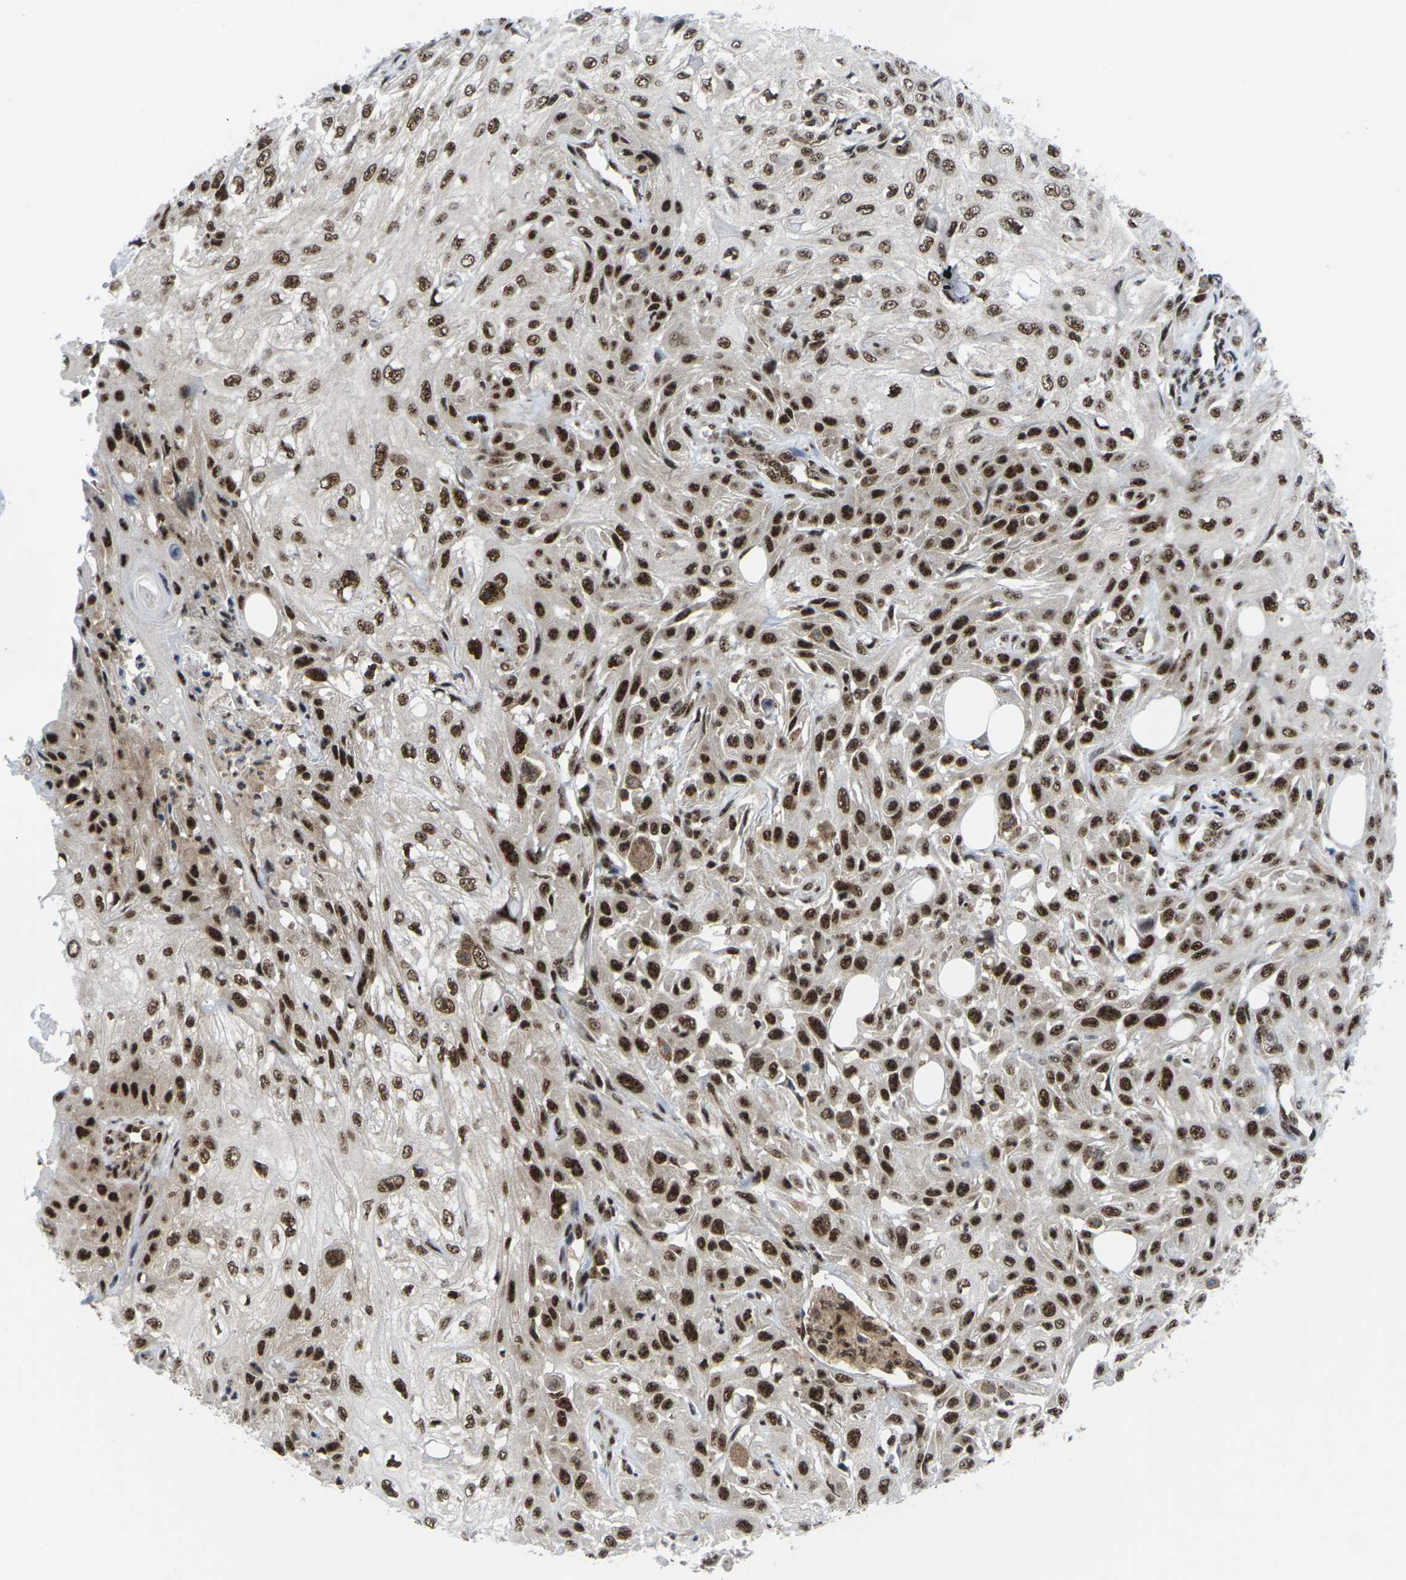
{"staining": {"intensity": "strong", "quantity": ">75%", "location": "nuclear"}, "tissue": "skin cancer", "cell_type": "Tumor cells", "image_type": "cancer", "snomed": [{"axis": "morphology", "description": "Squamous cell carcinoma, NOS"}, {"axis": "topography", "description": "Skin"}], "caption": "Skin squamous cell carcinoma stained for a protein displays strong nuclear positivity in tumor cells. The staining was performed using DAB to visualize the protein expression in brown, while the nuclei were stained in blue with hematoxylin (Magnification: 20x).", "gene": "MAGOH", "patient": {"sex": "male", "age": 75}}